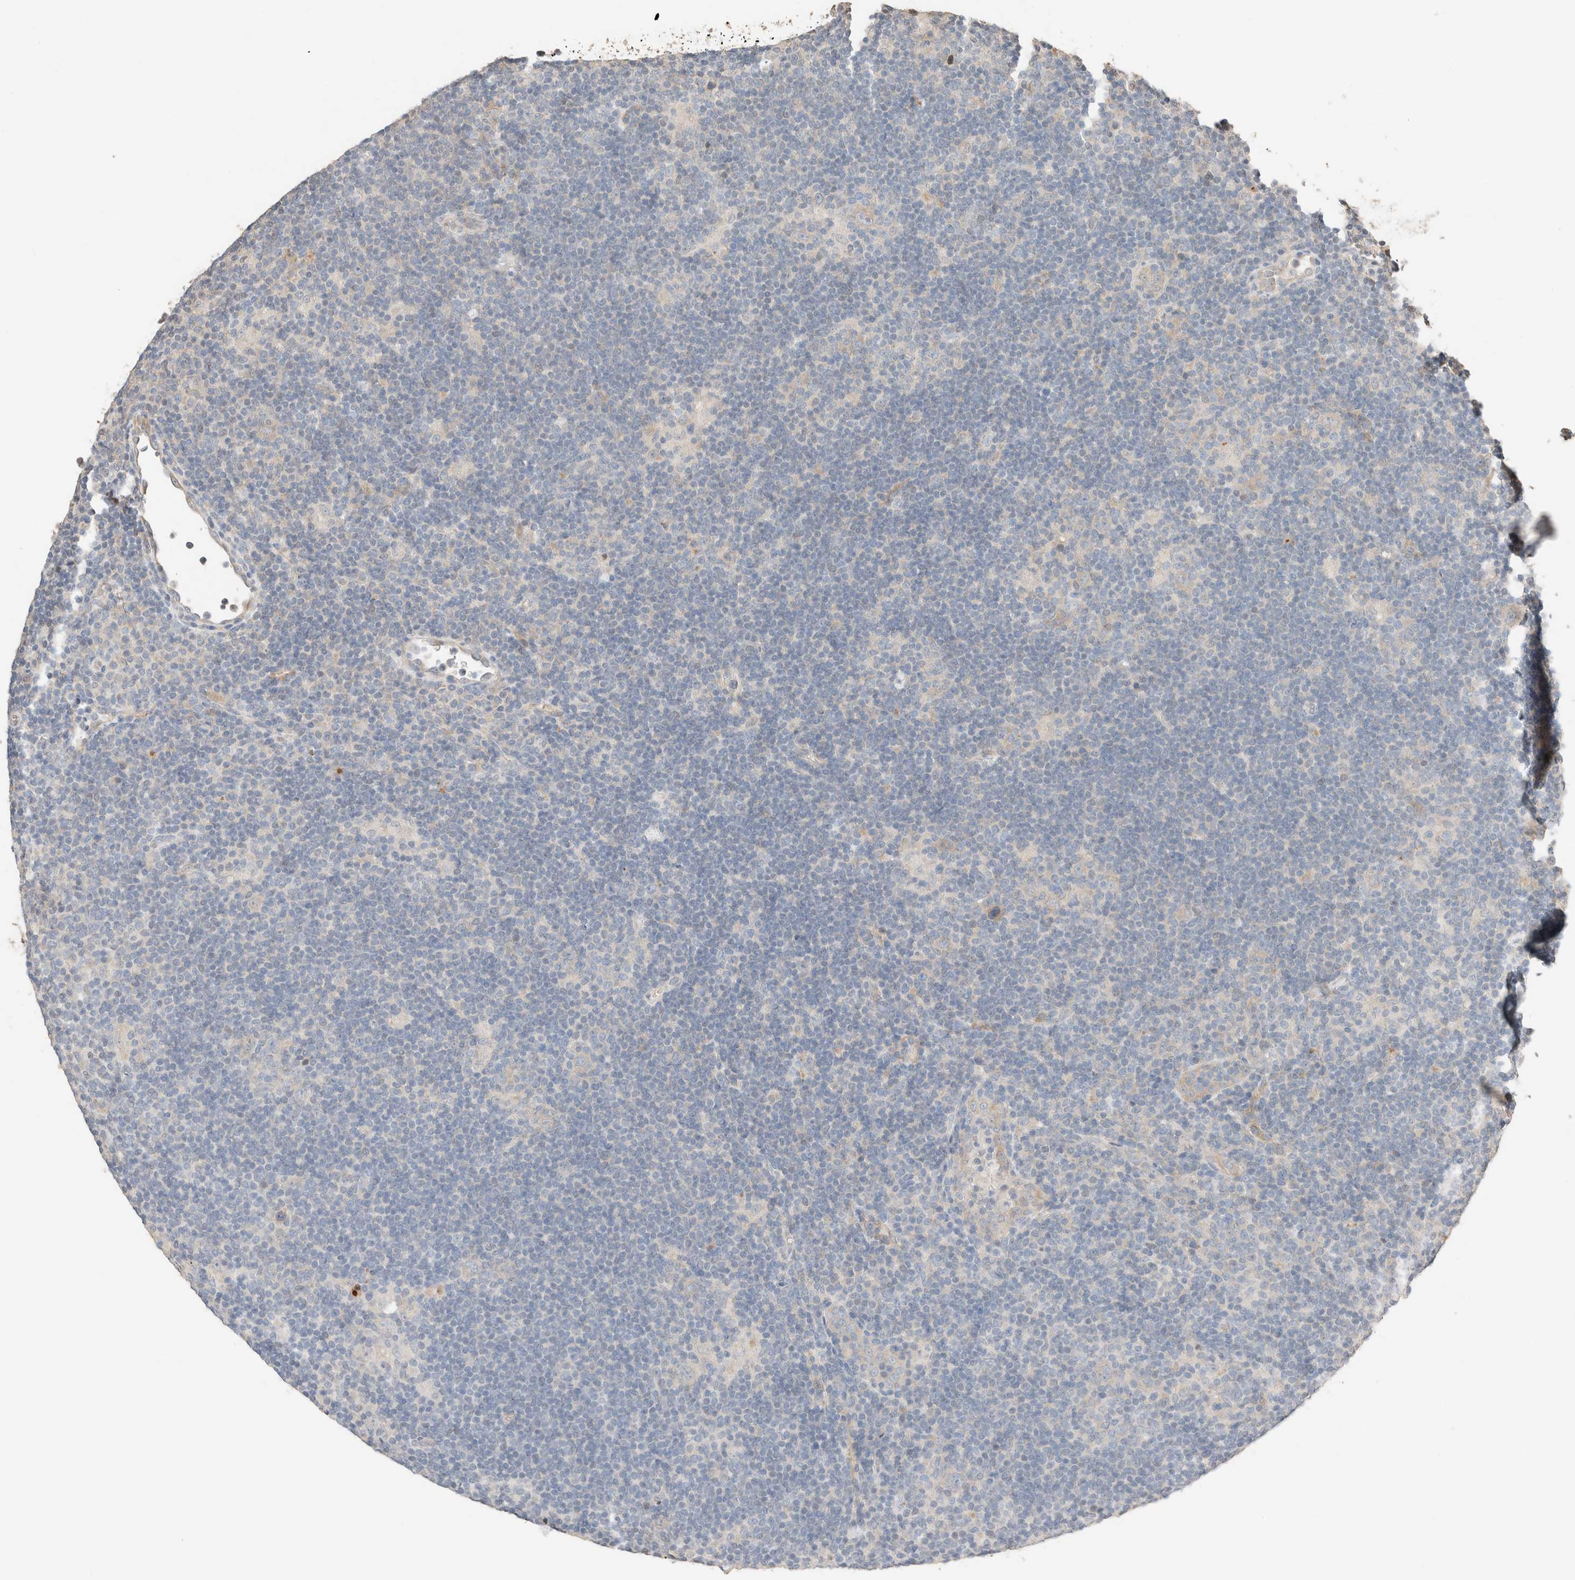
{"staining": {"intensity": "negative", "quantity": "none", "location": "none"}, "tissue": "lymphoma", "cell_type": "Tumor cells", "image_type": "cancer", "snomed": [{"axis": "morphology", "description": "Hodgkin's disease, NOS"}, {"axis": "topography", "description": "Lymph node"}], "caption": "Human lymphoma stained for a protein using IHC displays no expression in tumor cells.", "gene": "TUBD1", "patient": {"sex": "female", "age": 57}}